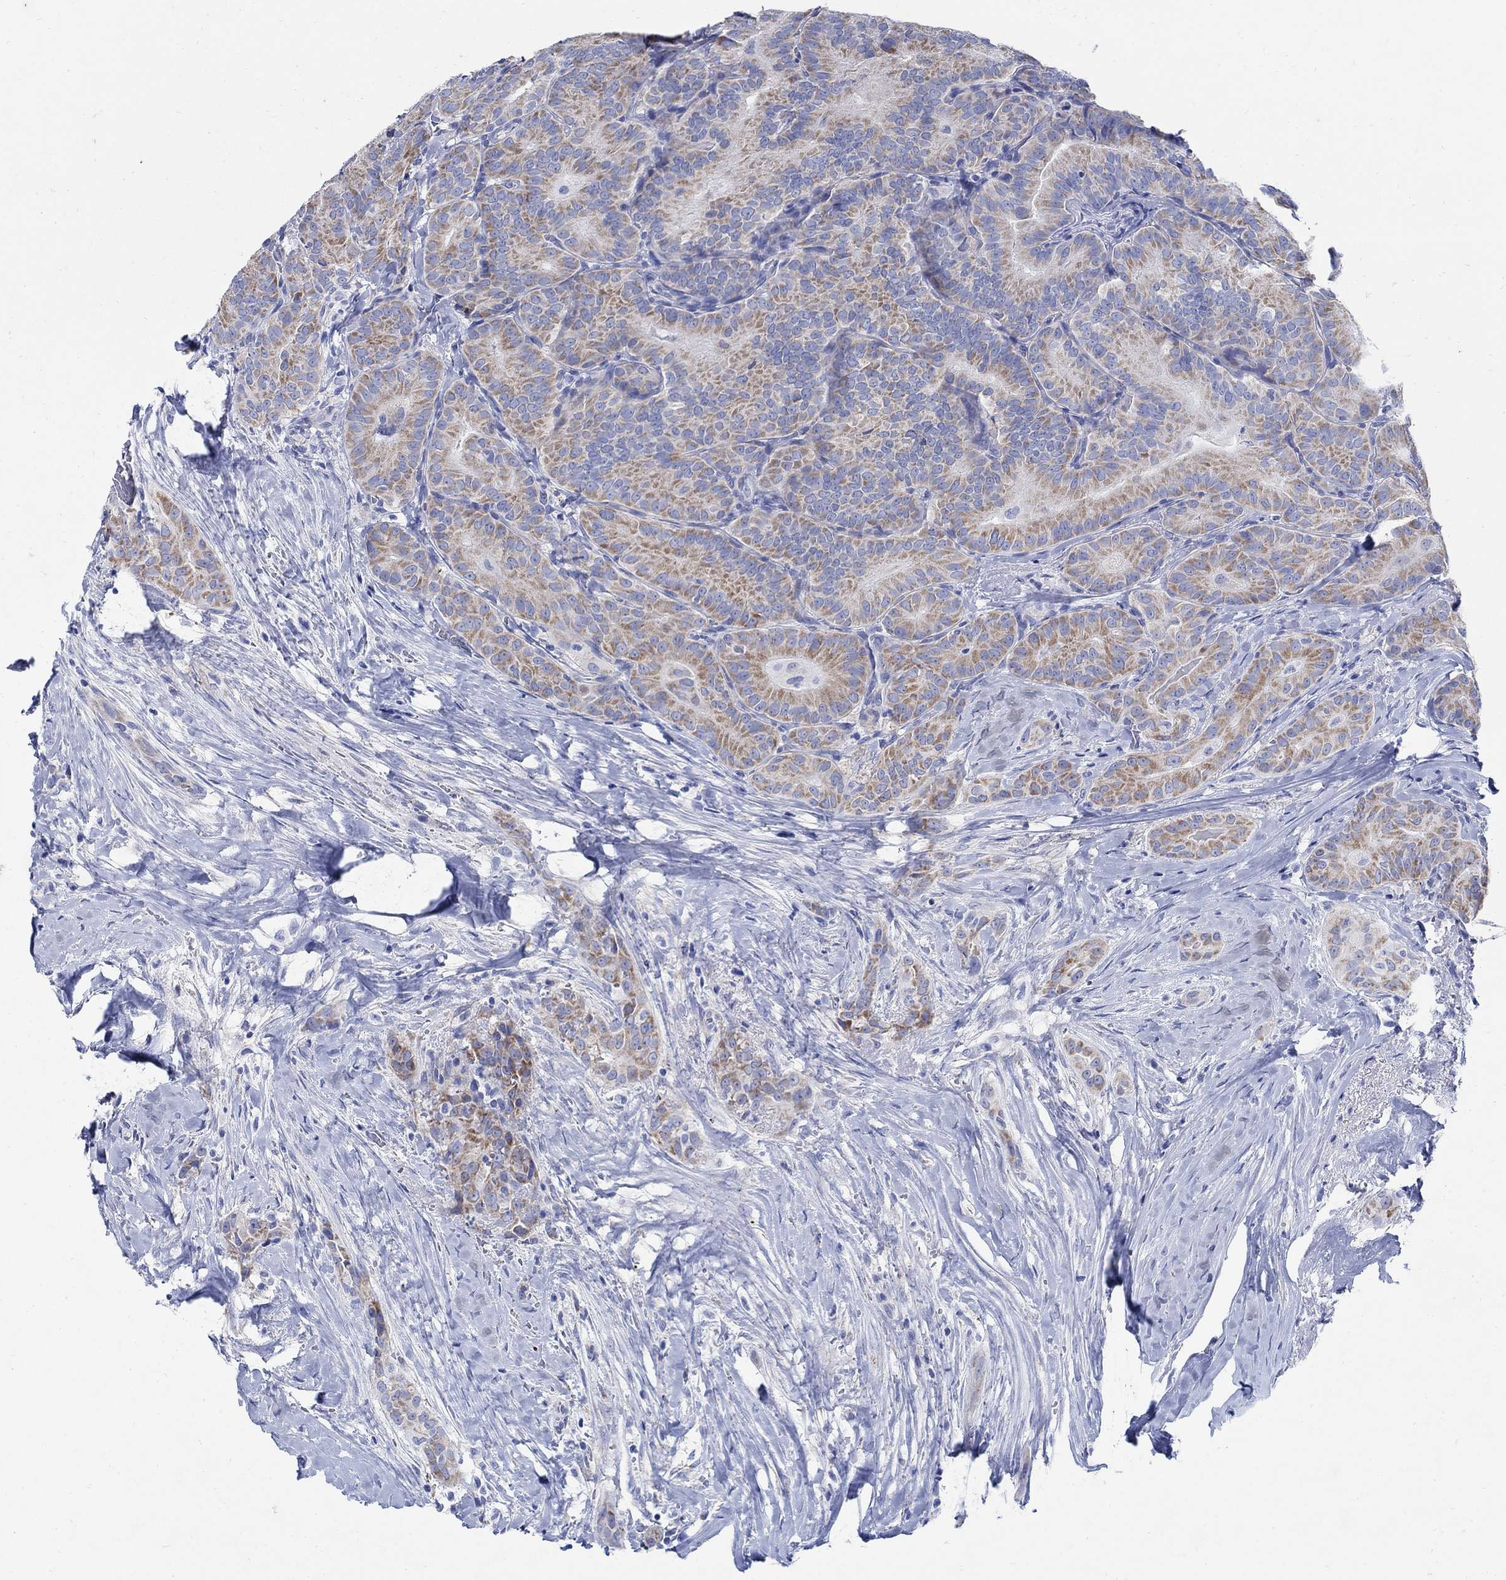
{"staining": {"intensity": "moderate", "quantity": ">75%", "location": "cytoplasmic/membranous"}, "tissue": "thyroid cancer", "cell_type": "Tumor cells", "image_type": "cancer", "snomed": [{"axis": "morphology", "description": "Papillary adenocarcinoma, NOS"}, {"axis": "topography", "description": "Thyroid gland"}], "caption": "Thyroid papillary adenocarcinoma stained with DAB (3,3'-diaminobenzidine) IHC exhibits medium levels of moderate cytoplasmic/membranous staining in approximately >75% of tumor cells. (Brightfield microscopy of DAB IHC at high magnification).", "gene": "ZDHHC14", "patient": {"sex": "male", "age": 61}}